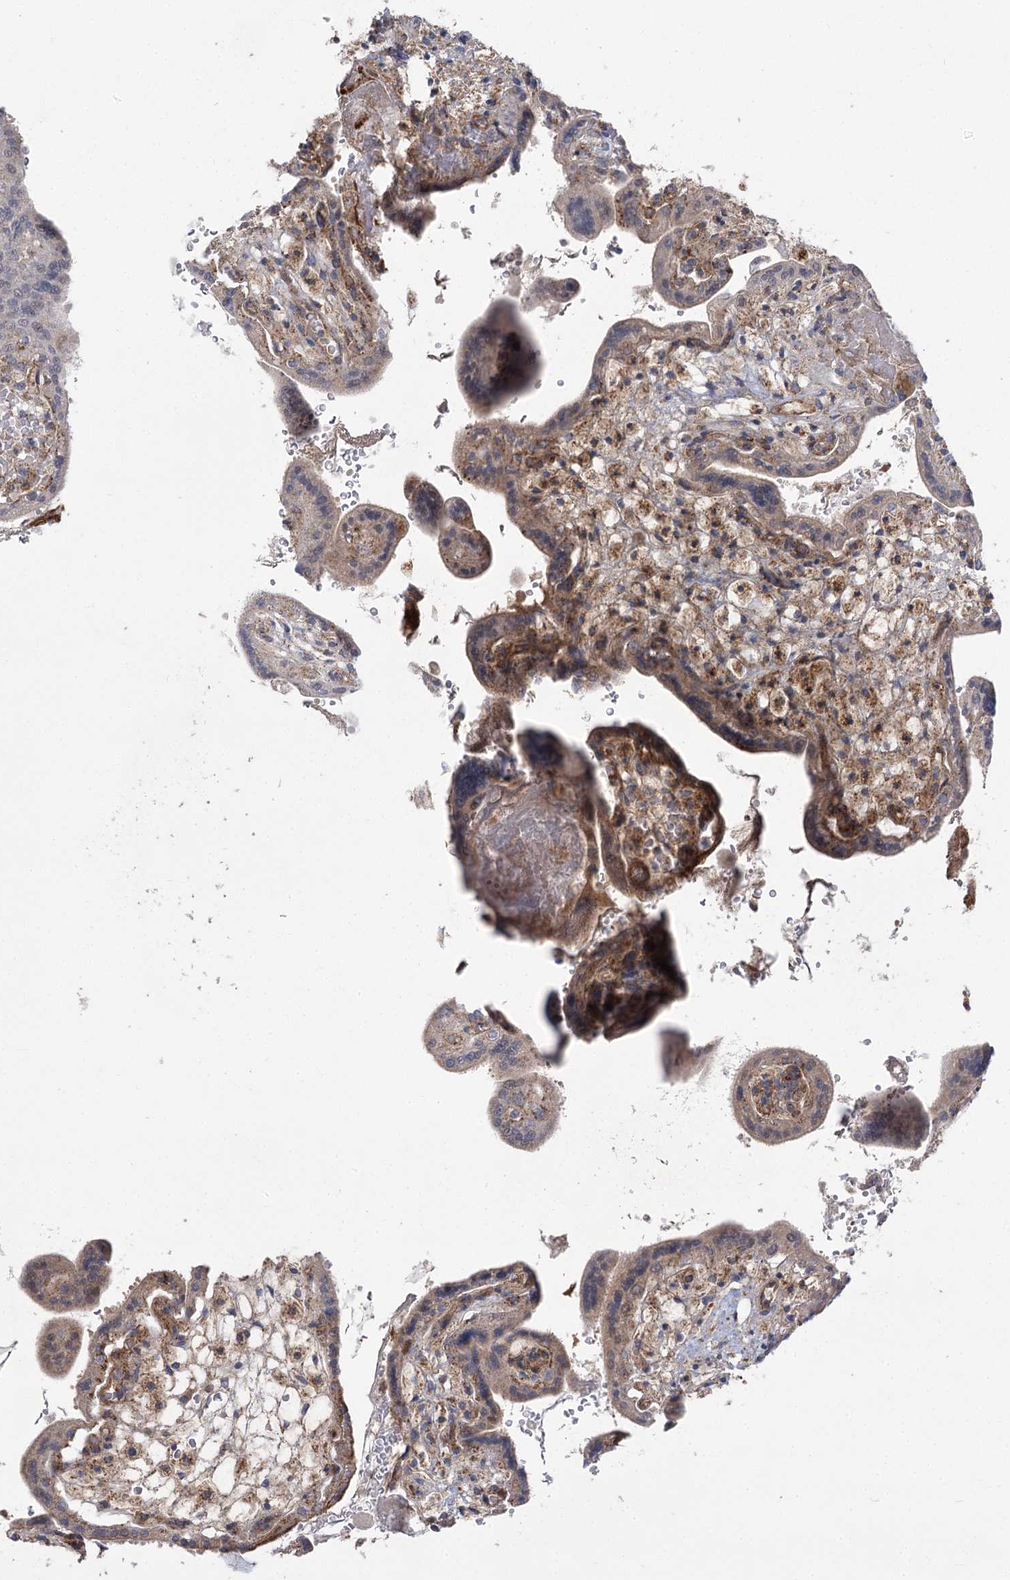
{"staining": {"intensity": "strong", "quantity": "25%-75%", "location": "cytoplasmic/membranous,nuclear"}, "tissue": "placenta", "cell_type": "Trophoblastic cells", "image_type": "normal", "snomed": [{"axis": "morphology", "description": "Normal tissue, NOS"}, {"axis": "topography", "description": "Placenta"}], "caption": "Brown immunohistochemical staining in unremarkable human placenta reveals strong cytoplasmic/membranous,nuclear positivity in approximately 25%-75% of trophoblastic cells. (IHC, brightfield microscopy, high magnification).", "gene": "SLC4A1AP", "patient": {"sex": "female", "age": 37}}